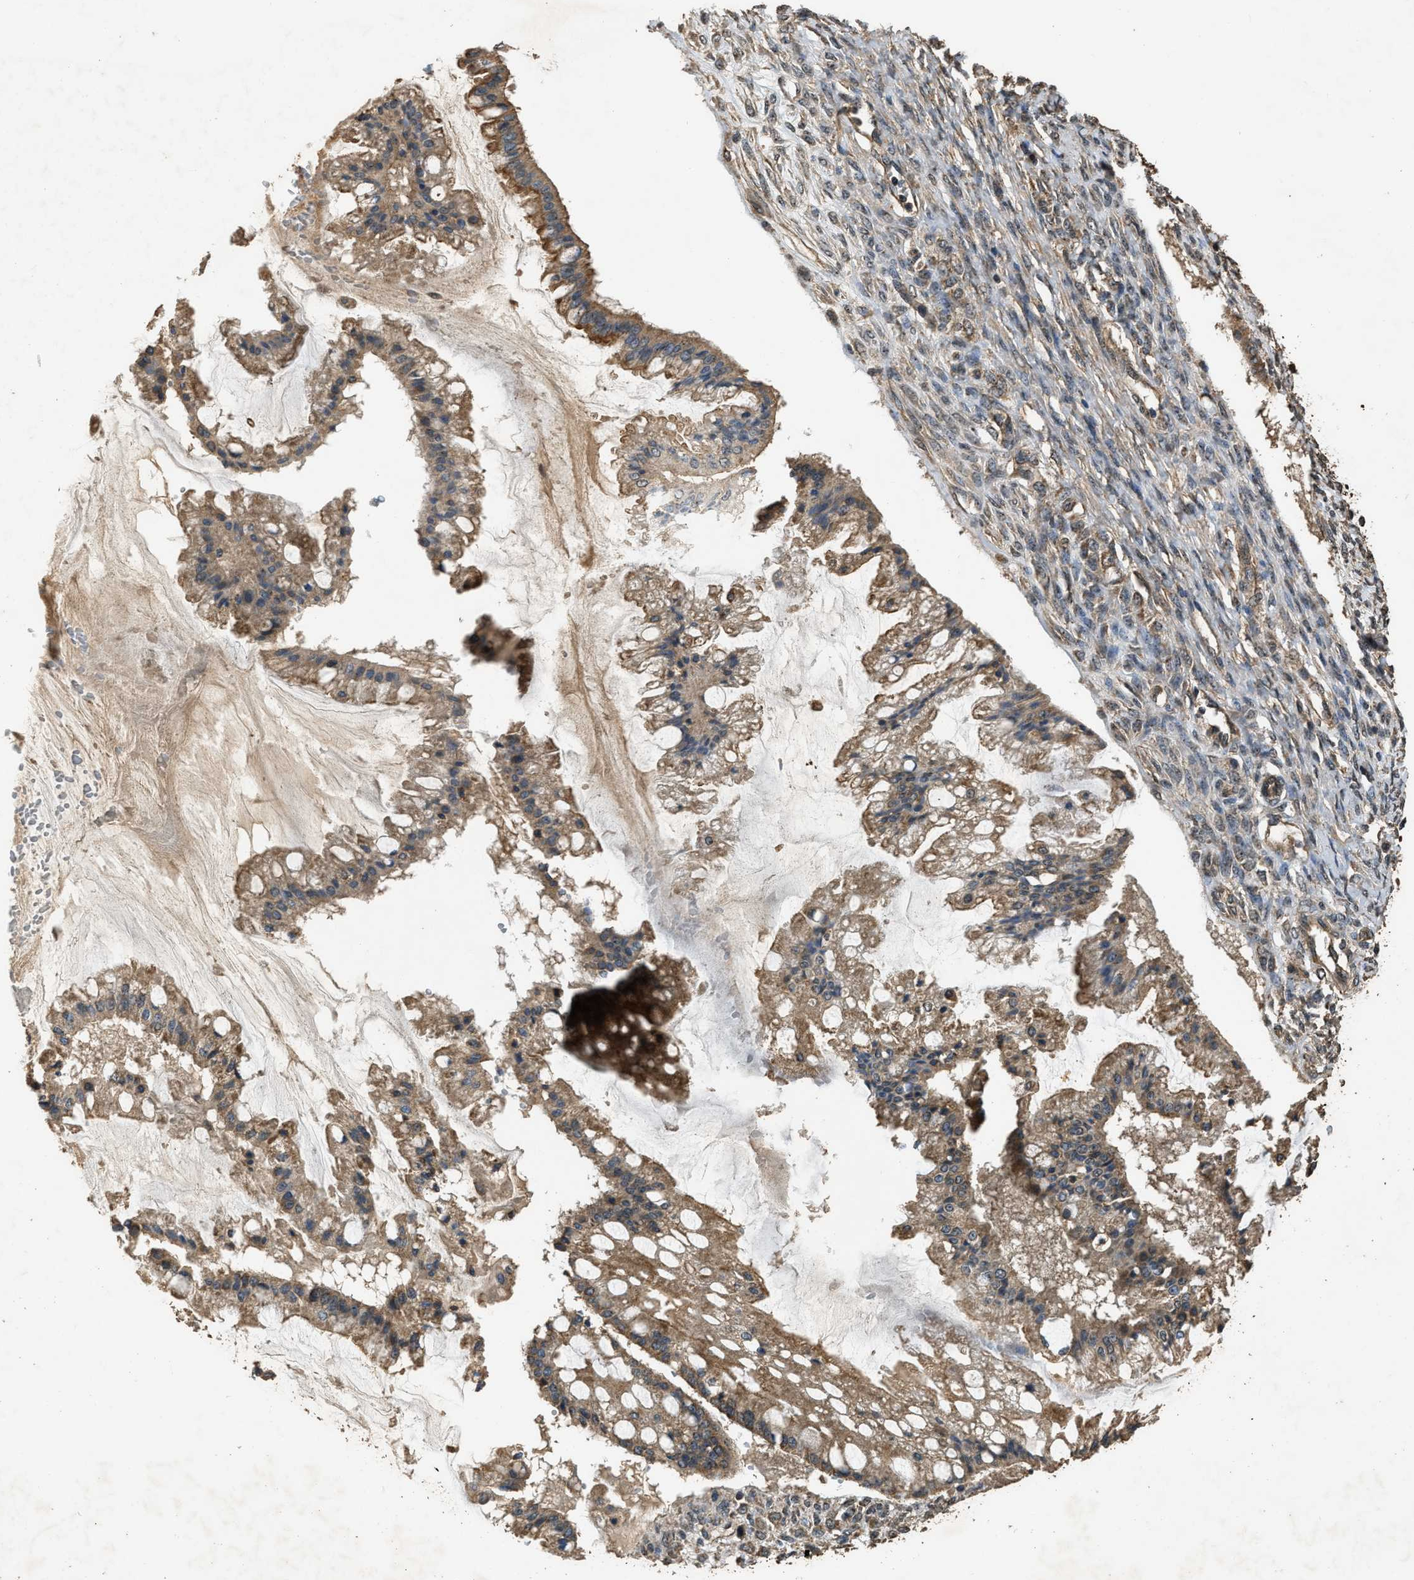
{"staining": {"intensity": "moderate", "quantity": ">75%", "location": "cytoplasmic/membranous"}, "tissue": "ovarian cancer", "cell_type": "Tumor cells", "image_type": "cancer", "snomed": [{"axis": "morphology", "description": "Cystadenocarcinoma, mucinous, NOS"}, {"axis": "topography", "description": "Ovary"}], "caption": "Protein staining of mucinous cystadenocarcinoma (ovarian) tissue exhibits moderate cytoplasmic/membranous positivity in about >75% of tumor cells.", "gene": "DENND6B", "patient": {"sex": "female", "age": 73}}